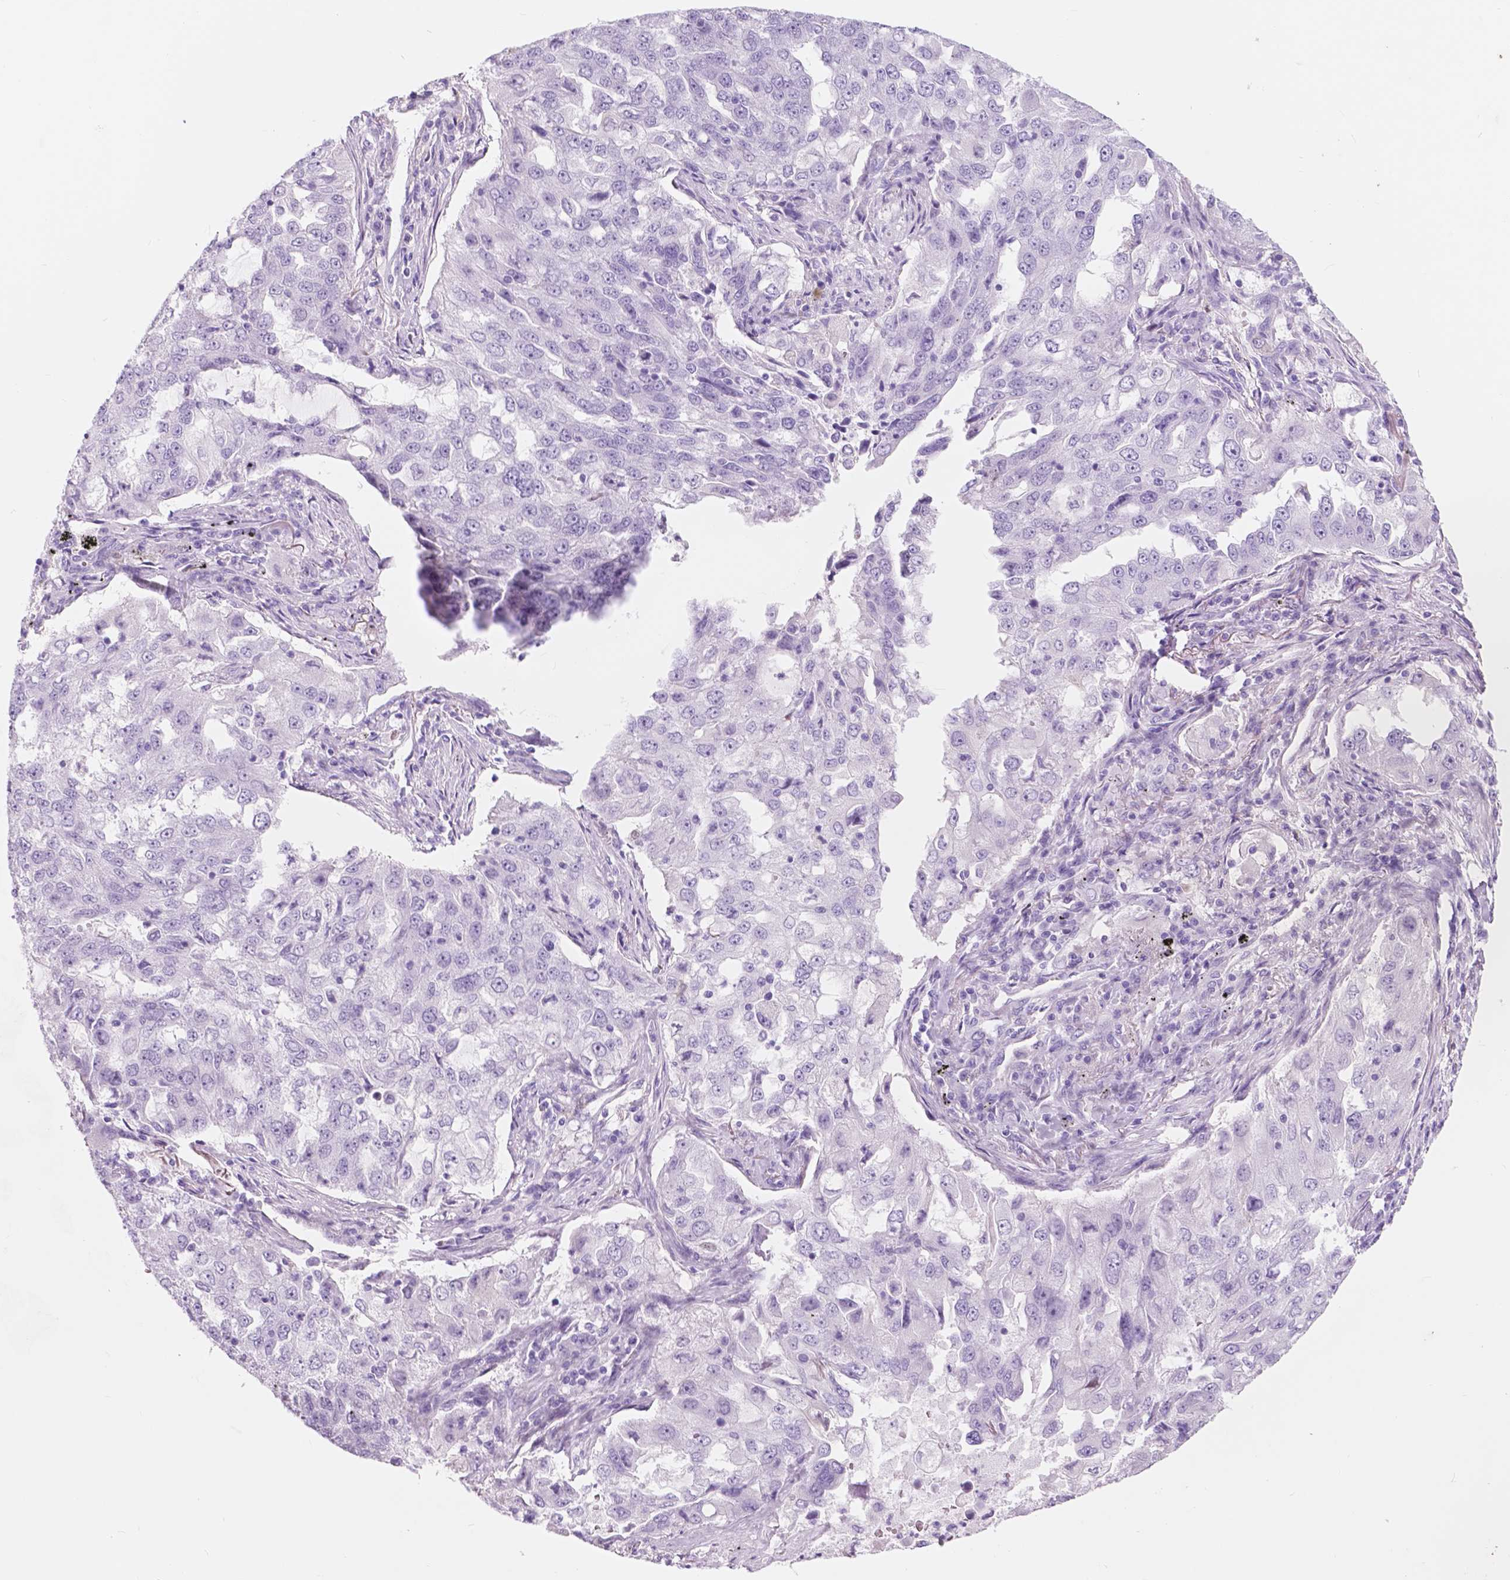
{"staining": {"intensity": "negative", "quantity": "none", "location": "none"}, "tissue": "lung cancer", "cell_type": "Tumor cells", "image_type": "cancer", "snomed": [{"axis": "morphology", "description": "Adenocarcinoma, NOS"}, {"axis": "topography", "description": "Lung"}], "caption": "Histopathology image shows no significant protein positivity in tumor cells of lung adenocarcinoma.", "gene": "FXYD2", "patient": {"sex": "female", "age": 61}}